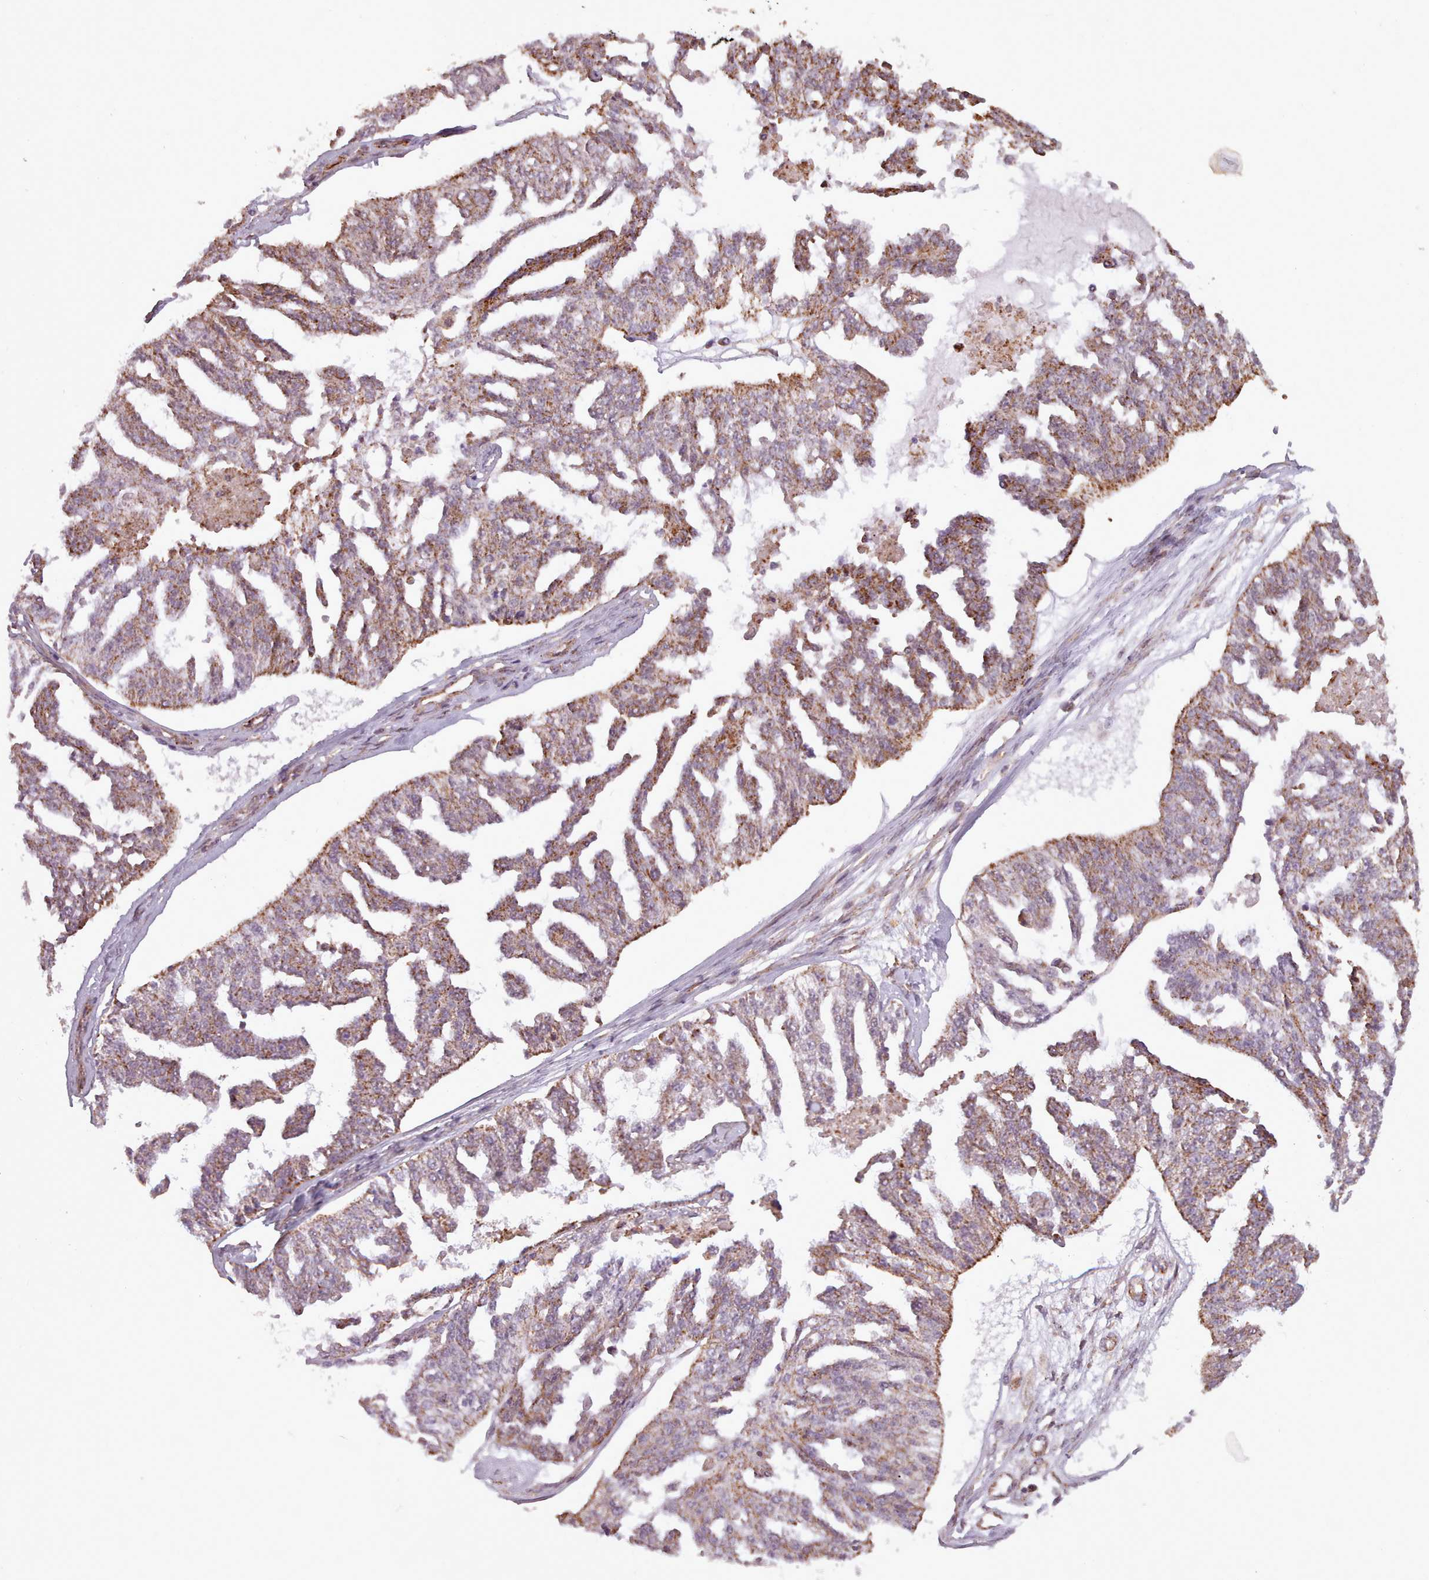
{"staining": {"intensity": "moderate", "quantity": "<25%", "location": "cytoplasmic/membranous"}, "tissue": "ovarian cancer", "cell_type": "Tumor cells", "image_type": "cancer", "snomed": [{"axis": "morphology", "description": "Cystadenocarcinoma, serous, NOS"}, {"axis": "topography", "description": "Ovary"}], "caption": "This image displays ovarian serous cystadenocarcinoma stained with IHC to label a protein in brown. The cytoplasmic/membranous of tumor cells show moderate positivity for the protein. Nuclei are counter-stained blue.", "gene": "ZMYM4", "patient": {"sex": "female", "age": 58}}